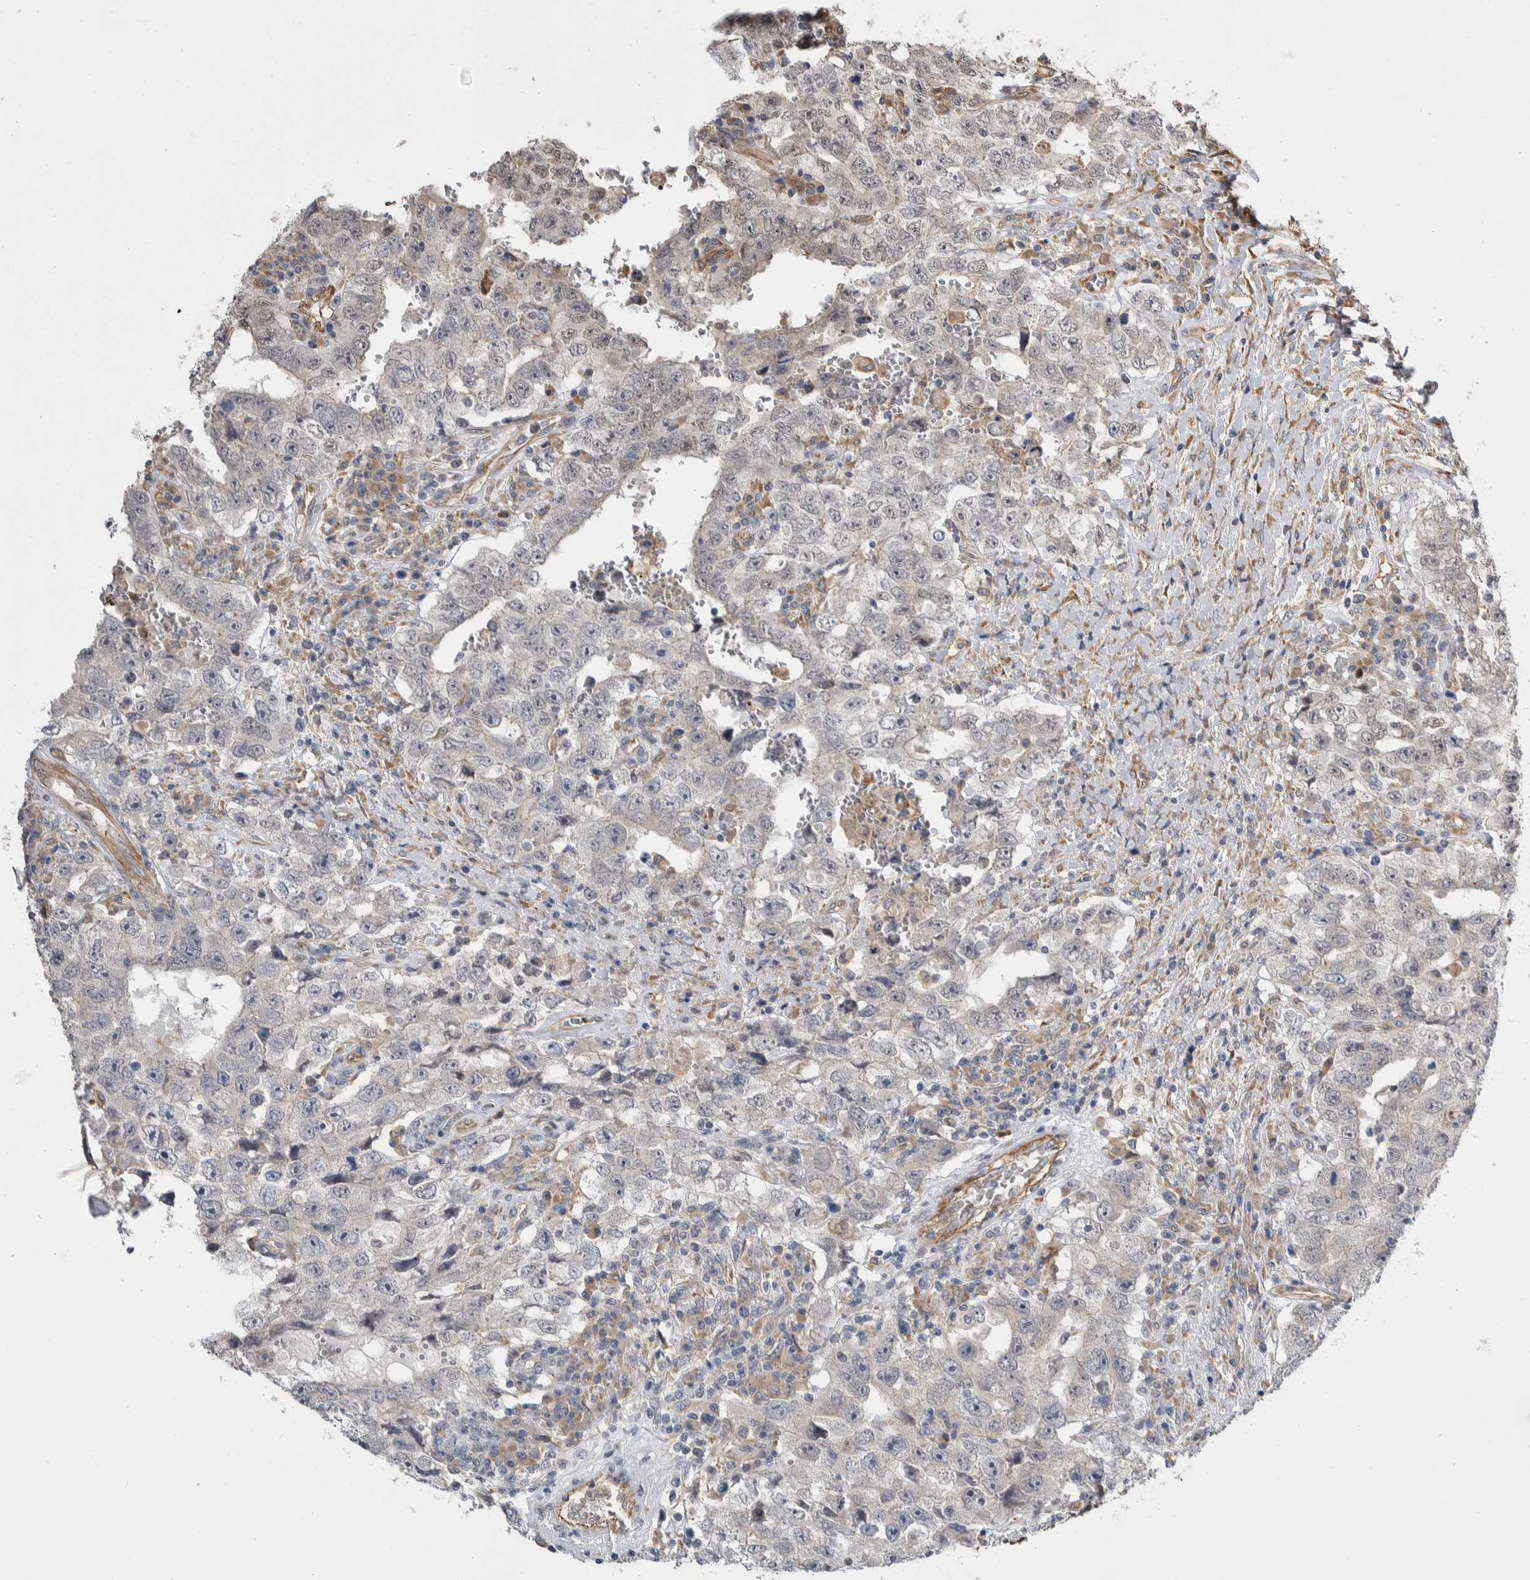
{"staining": {"intensity": "negative", "quantity": "none", "location": "none"}, "tissue": "testis cancer", "cell_type": "Tumor cells", "image_type": "cancer", "snomed": [{"axis": "morphology", "description": "Carcinoma, Embryonal, NOS"}, {"axis": "topography", "description": "Testis"}], "caption": "This is a image of IHC staining of embryonal carcinoma (testis), which shows no positivity in tumor cells.", "gene": "PRDM4", "patient": {"sex": "male", "age": 26}}